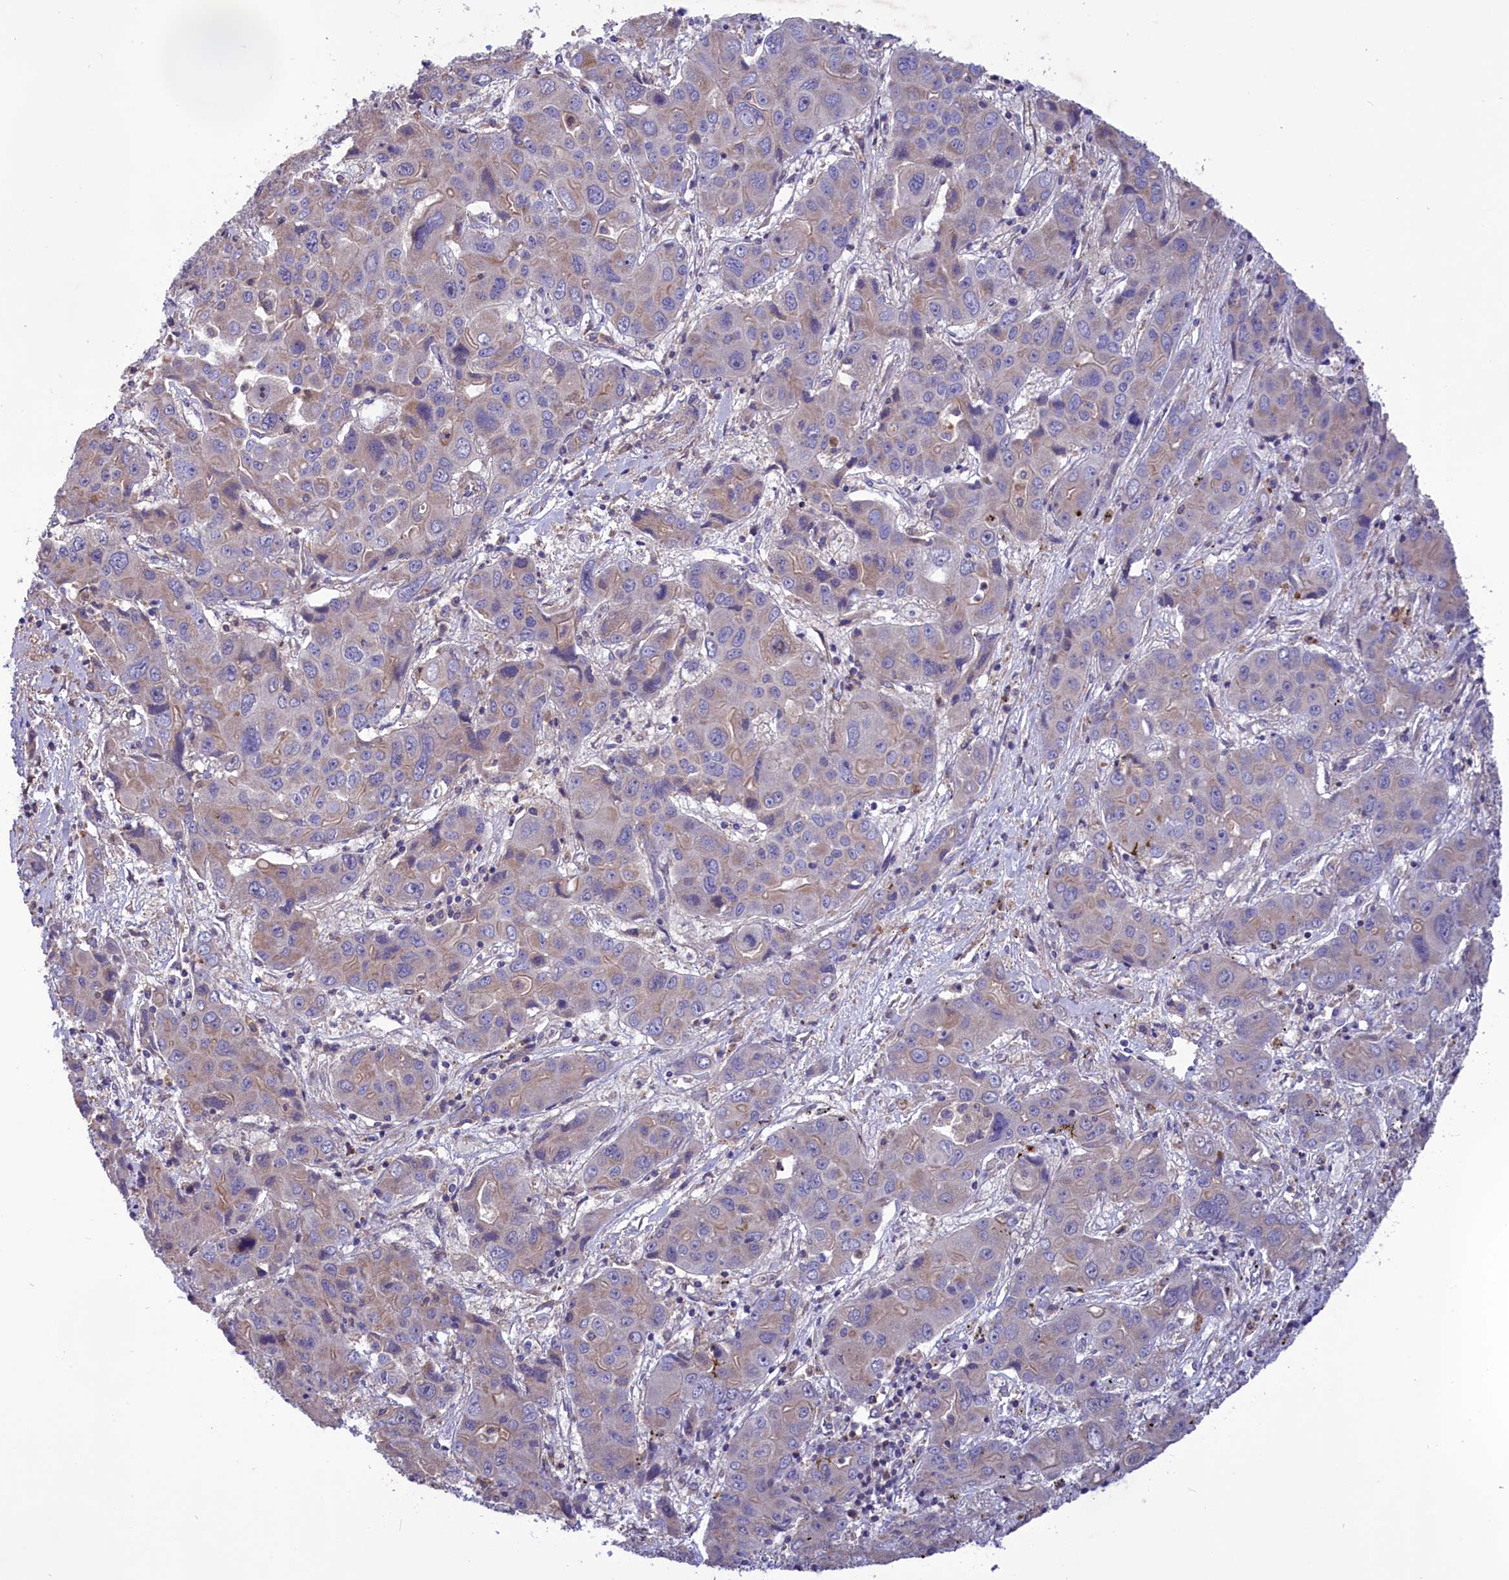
{"staining": {"intensity": "weak", "quantity": "<25%", "location": "cytoplasmic/membranous"}, "tissue": "liver cancer", "cell_type": "Tumor cells", "image_type": "cancer", "snomed": [{"axis": "morphology", "description": "Cholangiocarcinoma"}, {"axis": "topography", "description": "Liver"}], "caption": "The IHC histopathology image has no significant positivity in tumor cells of liver cholangiocarcinoma tissue. (Brightfield microscopy of DAB (3,3'-diaminobenzidine) immunohistochemistry at high magnification).", "gene": "AMDHD2", "patient": {"sex": "male", "age": 67}}